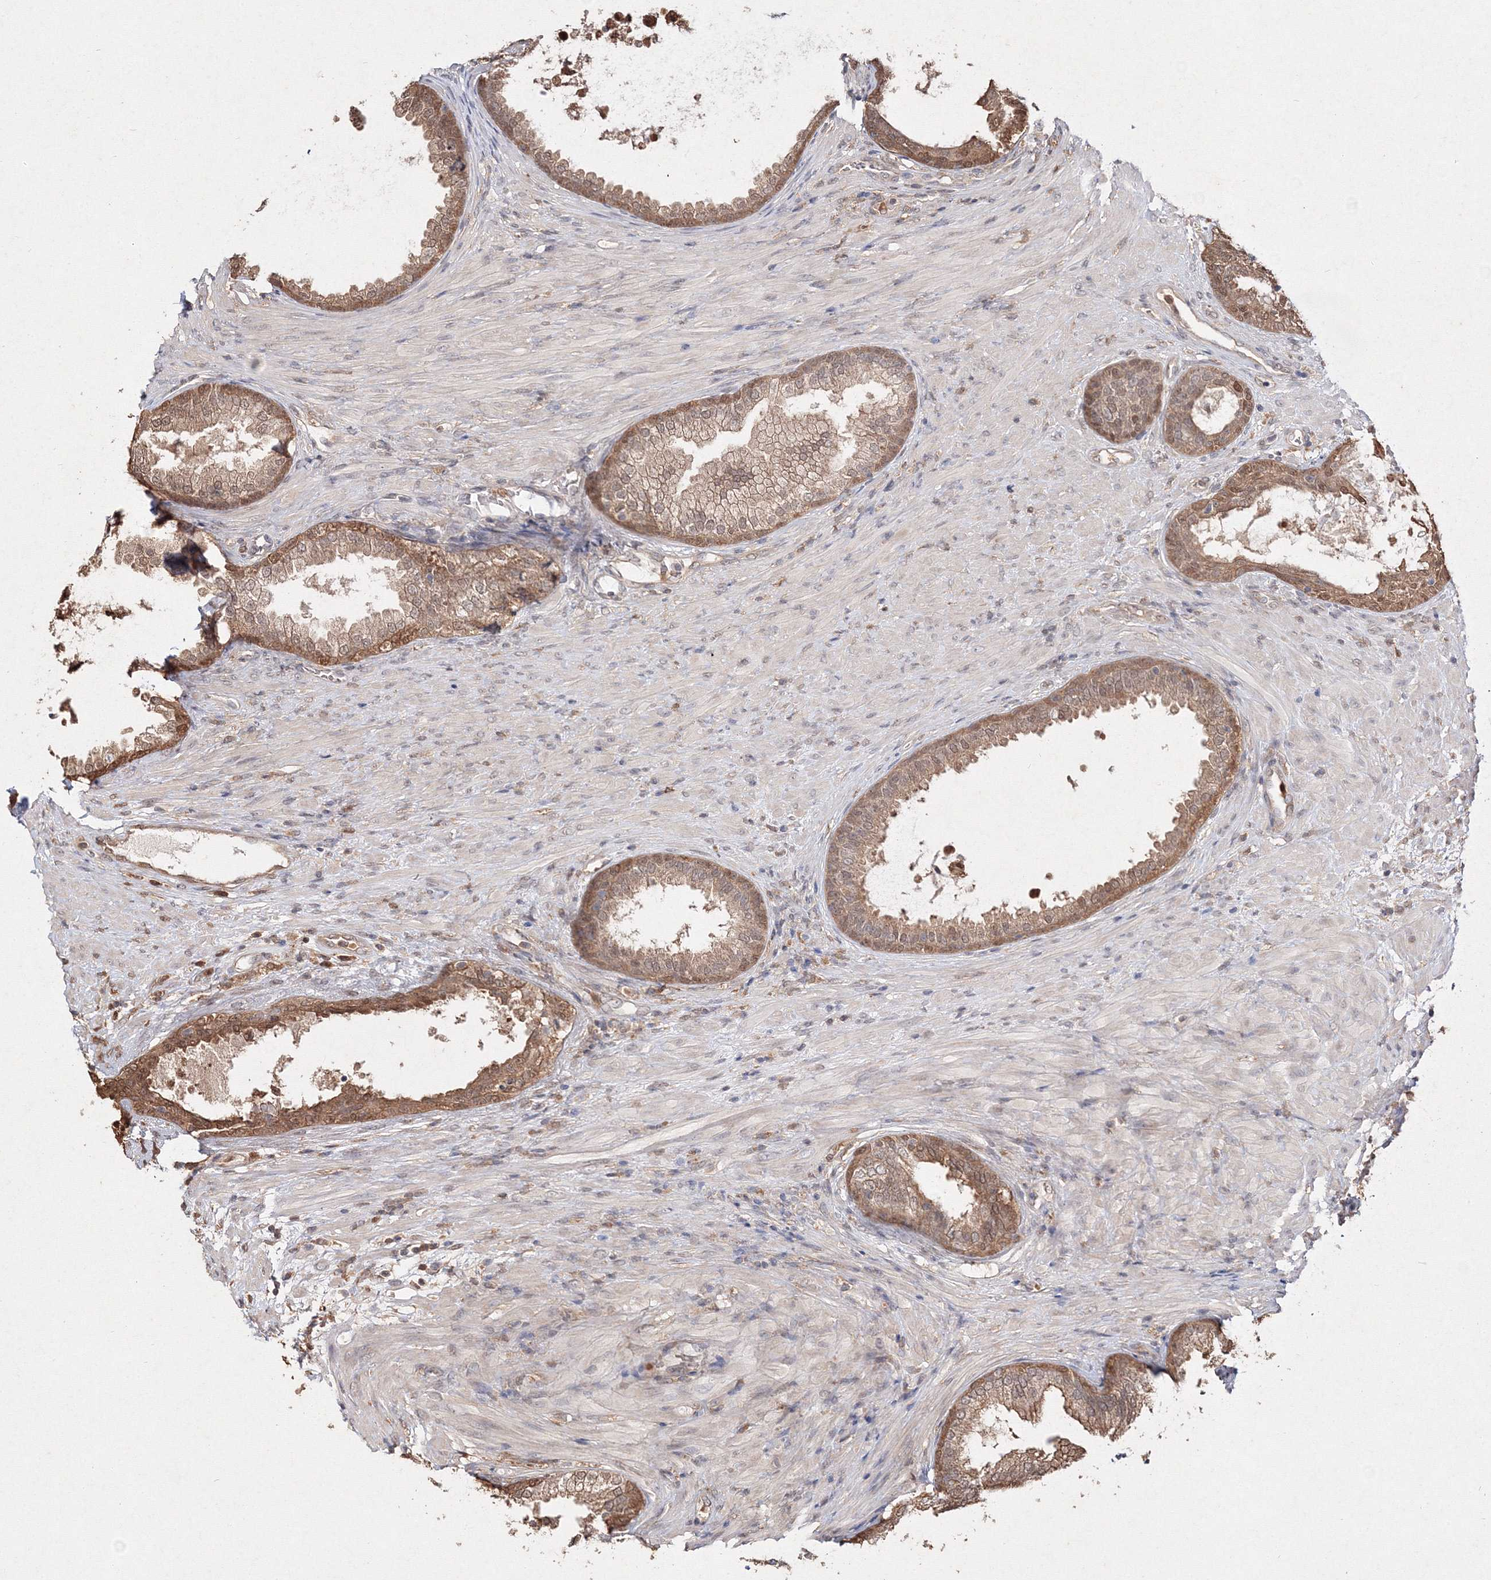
{"staining": {"intensity": "moderate", "quantity": ">75%", "location": "cytoplasmic/membranous,nuclear"}, "tissue": "prostate", "cell_type": "Glandular cells", "image_type": "normal", "snomed": [{"axis": "morphology", "description": "Normal tissue, NOS"}, {"axis": "topography", "description": "Prostate"}], "caption": "This image exhibits immunohistochemistry (IHC) staining of unremarkable human prostate, with medium moderate cytoplasmic/membranous,nuclear staining in about >75% of glandular cells.", "gene": "S100A11", "patient": {"sex": "male", "age": 76}}